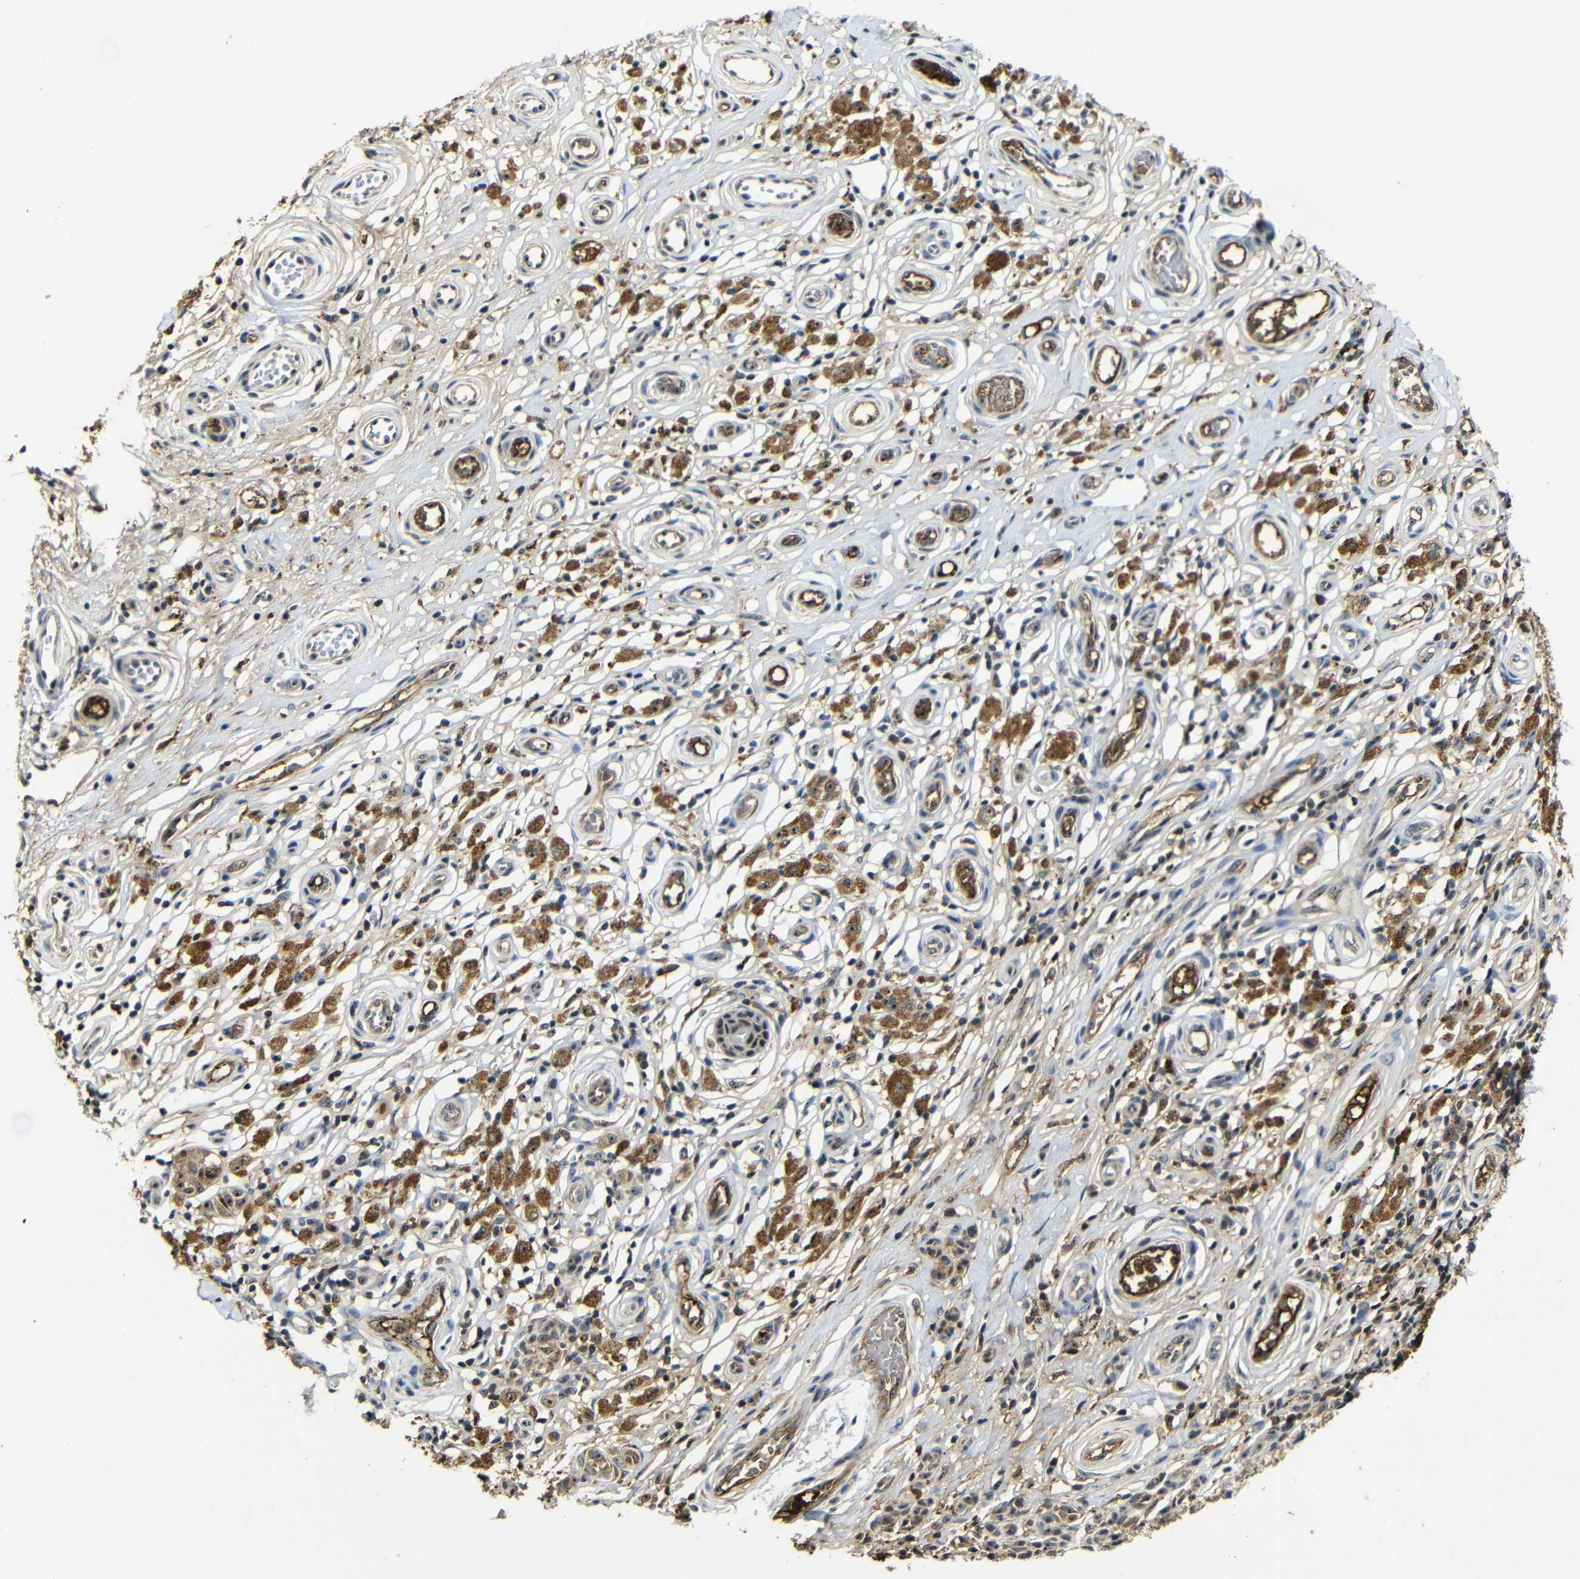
{"staining": {"intensity": "moderate", "quantity": "<25%", "location": "nuclear"}, "tissue": "melanoma", "cell_type": "Tumor cells", "image_type": "cancer", "snomed": [{"axis": "morphology", "description": "Malignant melanoma, NOS"}, {"axis": "topography", "description": "Skin"}], "caption": "Malignant melanoma was stained to show a protein in brown. There is low levels of moderate nuclear positivity in approximately <25% of tumor cells.", "gene": "MYC", "patient": {"sex": "female", "age": 64}}